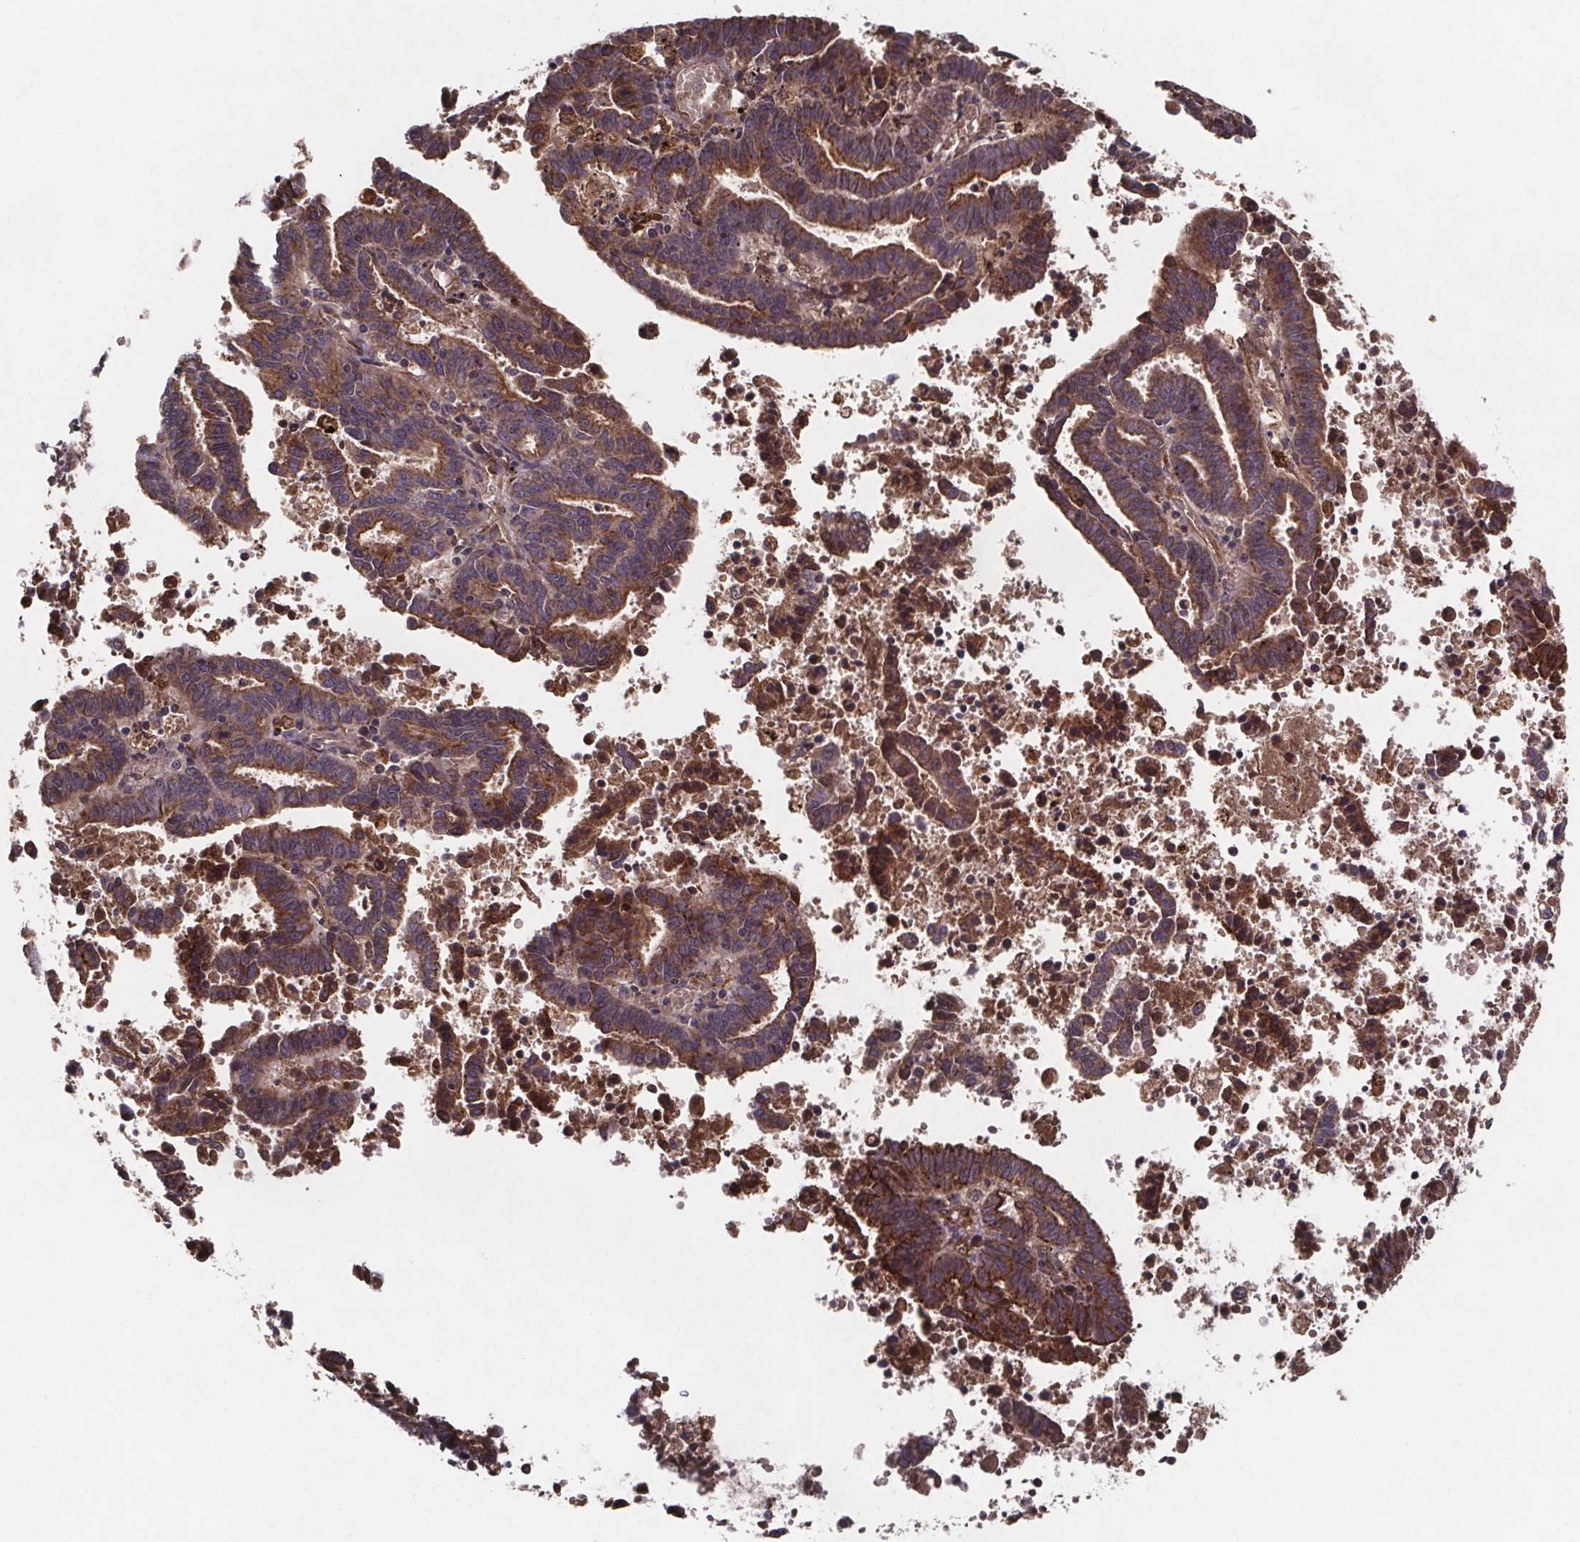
{"staining": {"intensity": "moderate", "quantity": "25%-75%", "location": "cytoplasmic/membranous"}, "tissue": "endometrial cancer", "cell_type": "Tumor cells", "image_type": "cancer", "snomed": [{"axis": "morphology", "description": "Adenocarcinoma, NOS"}, {"axis": "topography", "description": "Uterus"}], "caption": "High-magnification brightfield microscopy of endometrial cancer stained with DAB (brown) and counterstained with hematoxylin (blue). tumor cells exhibit moderate cytoplasmic/membranous staining is appreciated in about25%-75% of cells.", "gene": "FASTKD3", "patient": {"sex": "female", "age": 83}}